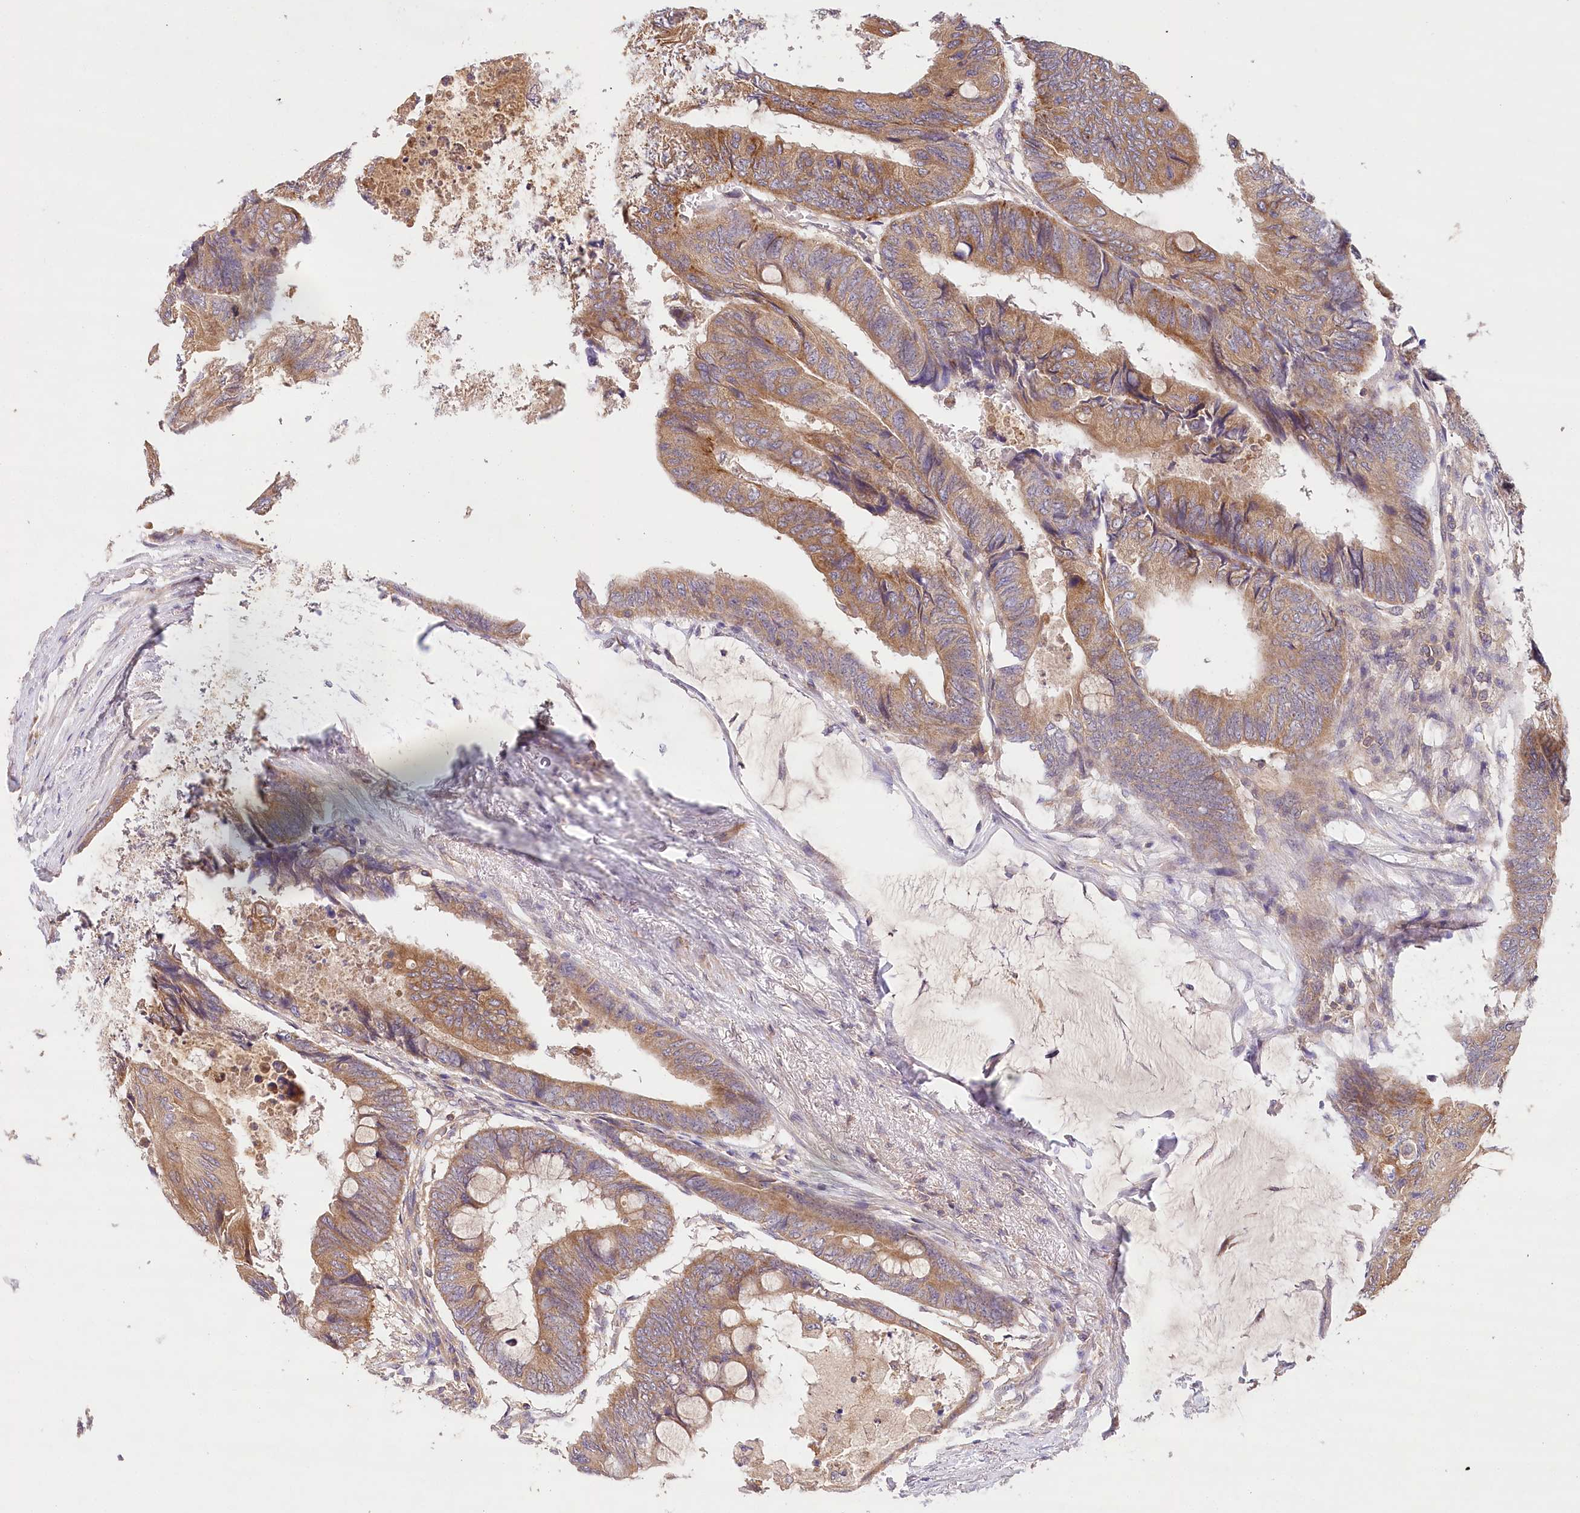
{"staining": {"intensity": "moderate", "quantity": ">75%", "location": "cytoplasmic/membranous"}, "tissue": "colorectal cancer", "cell_type": "Tumor cells", "image_type": "cancer", "snomed": [{"axis": "morphology", "description": "Normal tissue, NOS"}, {"axis": "morphology", "description": "Adenocarcinoma, NOS"}, {"axis": "topography", "description": "Rectum"}, {"axis": "topography", "description": "Peripheral nerve tissue"}], "caption": "Immunohistochemical staining of human colorectal adenocarcinoma reveals medium levels of moderate cytoplasmic/membranous expression in approximately >75% of tumor cells. (IHC, brightfield microscopy, high magnification).", "gene": "LSS", "patient": {"sex": "male", "age": 92}}